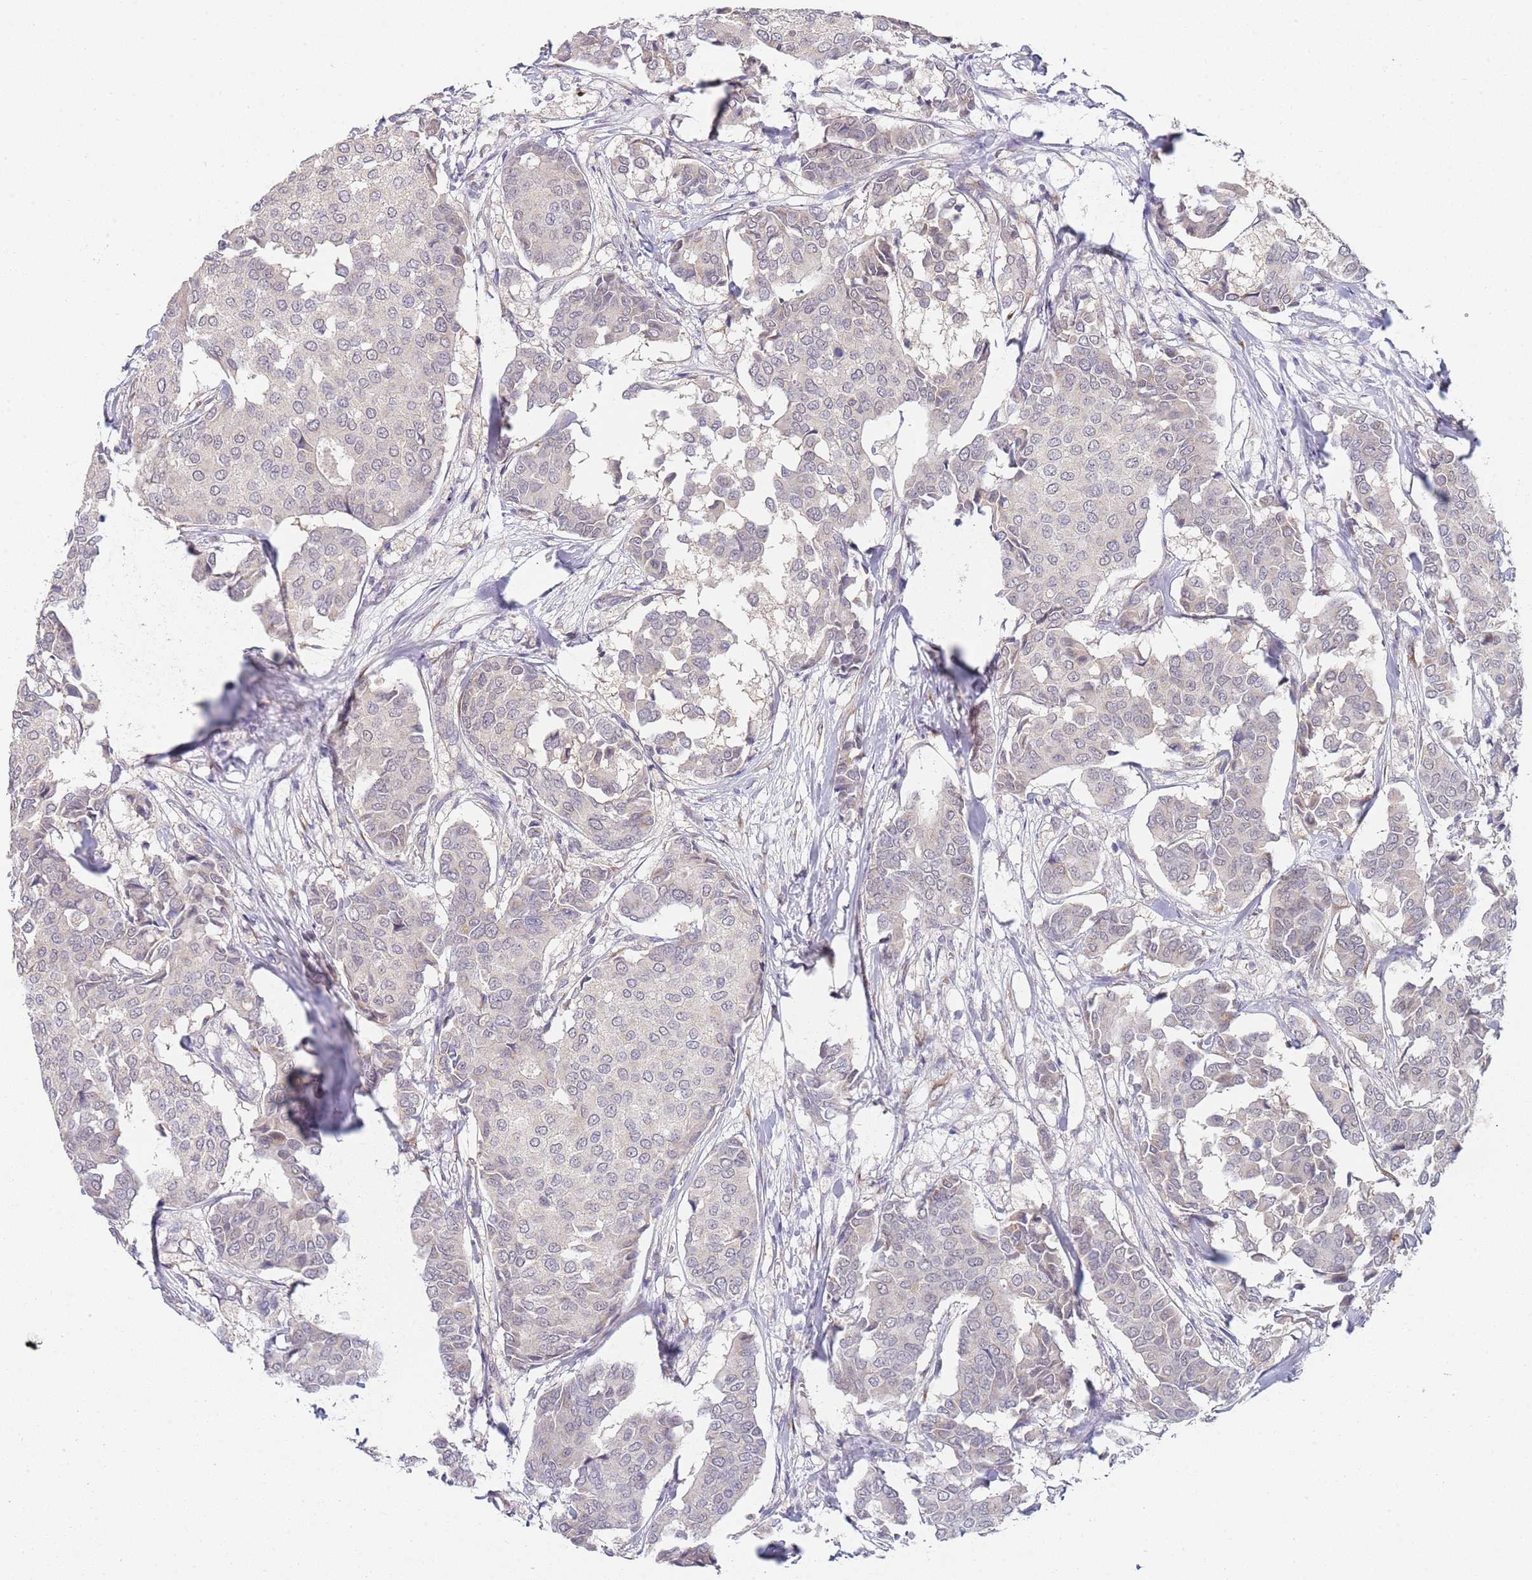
{"staining": {"intensity": "negative", "quantity": "none", "location": "none"}, "tissue": "breast cancer", "cell_type": "Tumor cells", "image_type": "cancer", "snomed": [{"axis": "morphology", "description": "Duct carcinoma"}, {"axis": "topography", "description": "Breast"}], "caption": "A micrograph of intraductal carcinoma (breast) stained for a protein shows no brown staining in tumor cells.", "gene": "B4GALT4", "patient": {"sex": "female", "age": 75}}